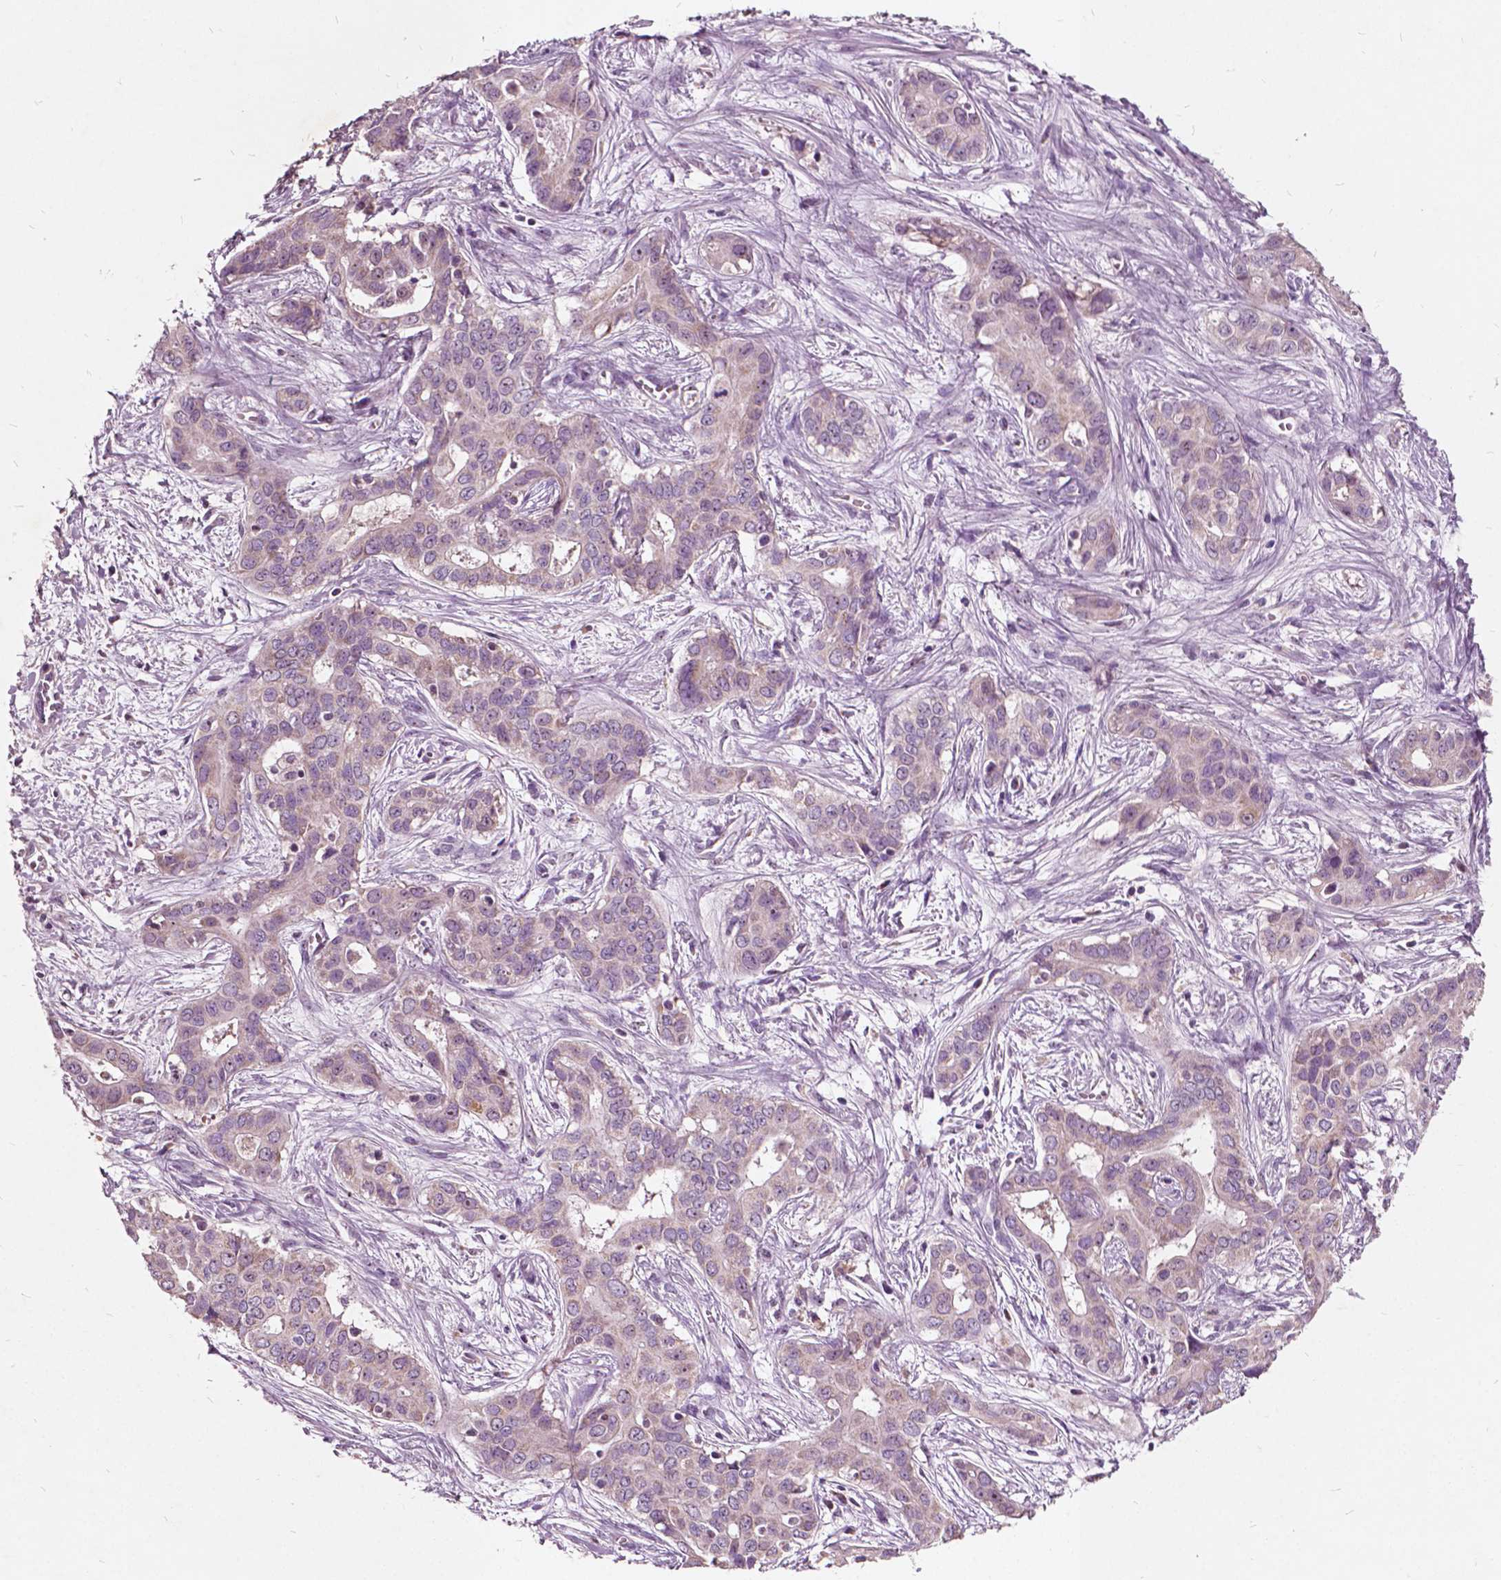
{"staining": {"intensity": "weak", "quantity": ">75%", "location": "cytoplasmic/membranous"}, "tissue": "liver cancer", "cell_type": "Tumor cells", "image_type": "cancer", "snomed": [{"axis": "morphology", "description": "Cholangiocarcinoma"}, {"axis": "topography", "description": "Liver"}], "caption": "Weak cytoplasmic/membranous protein expression is appreciated in approximately >75% of tumor cells in liver cancer (cholangiocarcinoma).", "gene": "ODF3L2", "patient": {"sex": "female", "age": 65}}